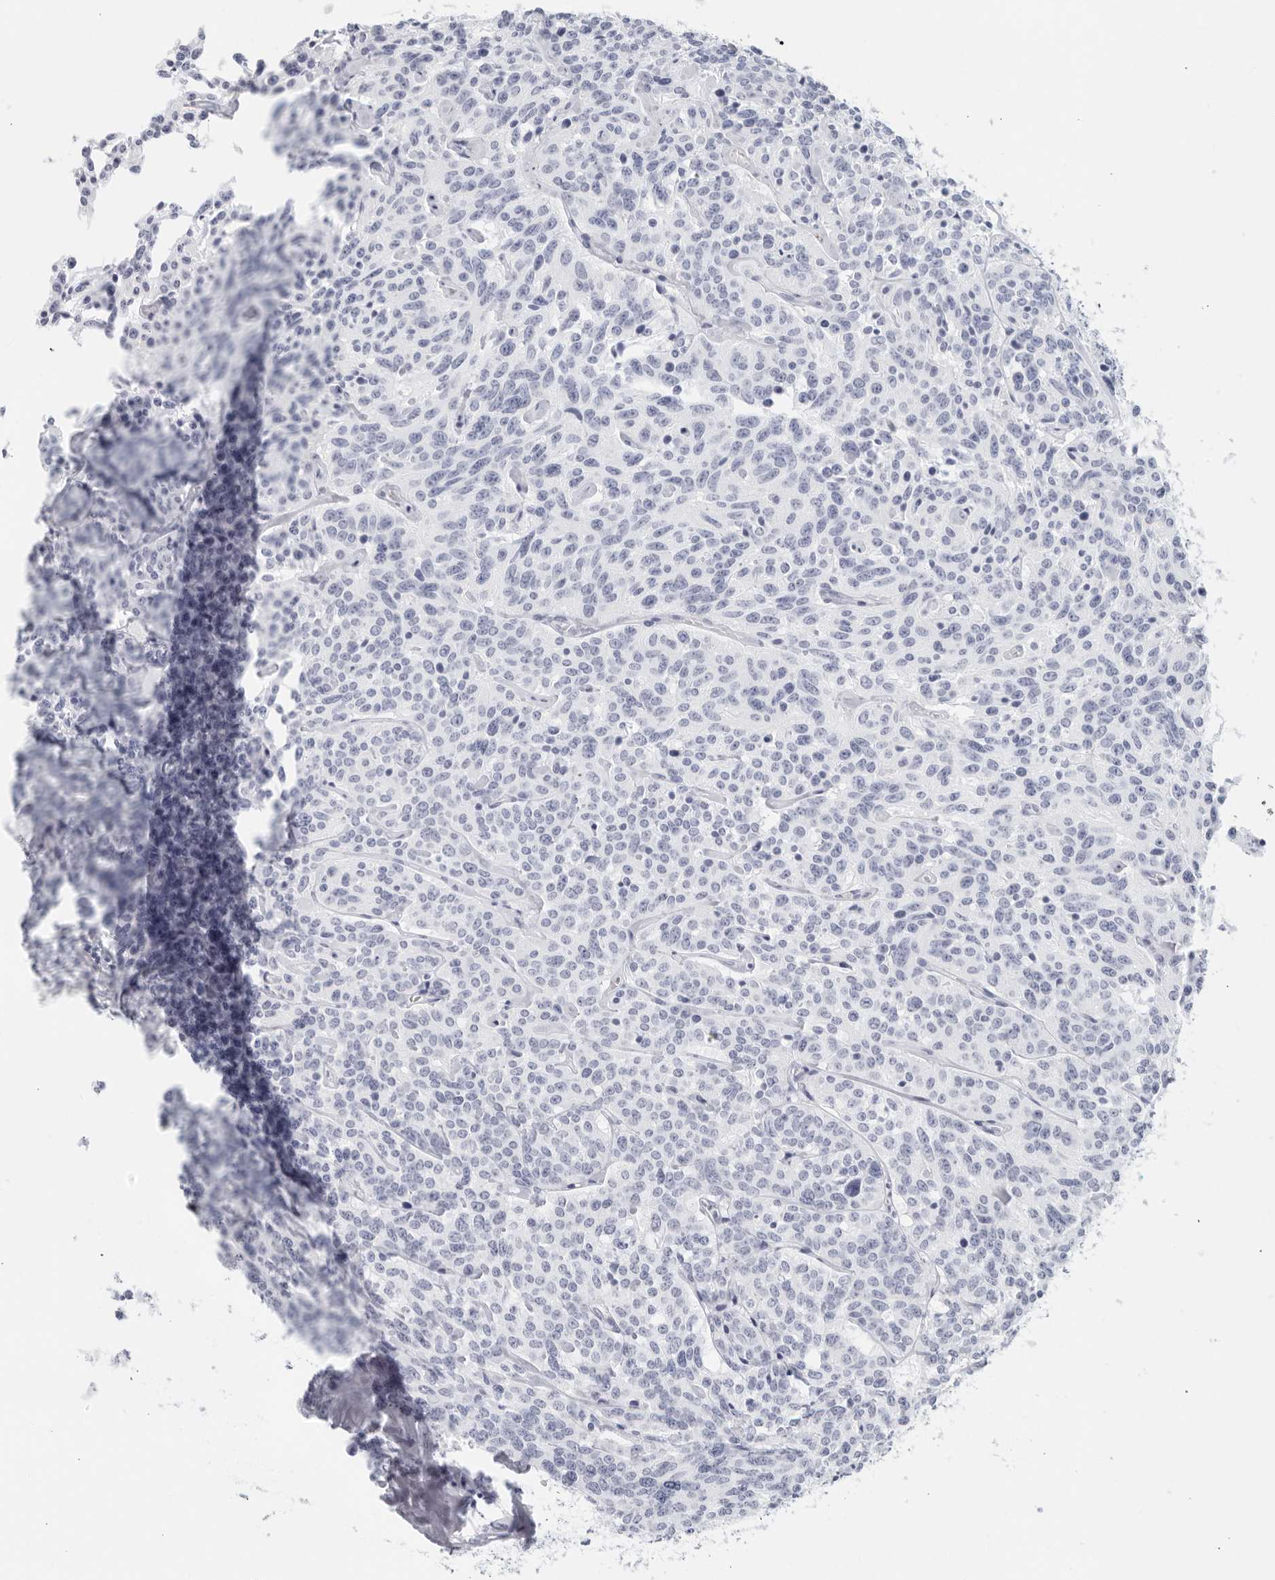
{"staining": {"intensity": "negative", "quantity": "none", "location": "none"}, "tissue": "carcinoid", "cell_type": "Tumor cells", "image_type": "cancer", "snomed": [{"axis": "morphology", "description": "Carcinoid, malignant, NOS"}, {"axis": "topography", "description": "Lung"}], "caption": "IHC image of neoplastic tissue: carcinoid (malignant) stained with DAB (3,3'-diaminobenzidine) shows no significant protein expression in tumor cells.", "gene": "FGG", "patient": {"sex": "female", "age": 46}}